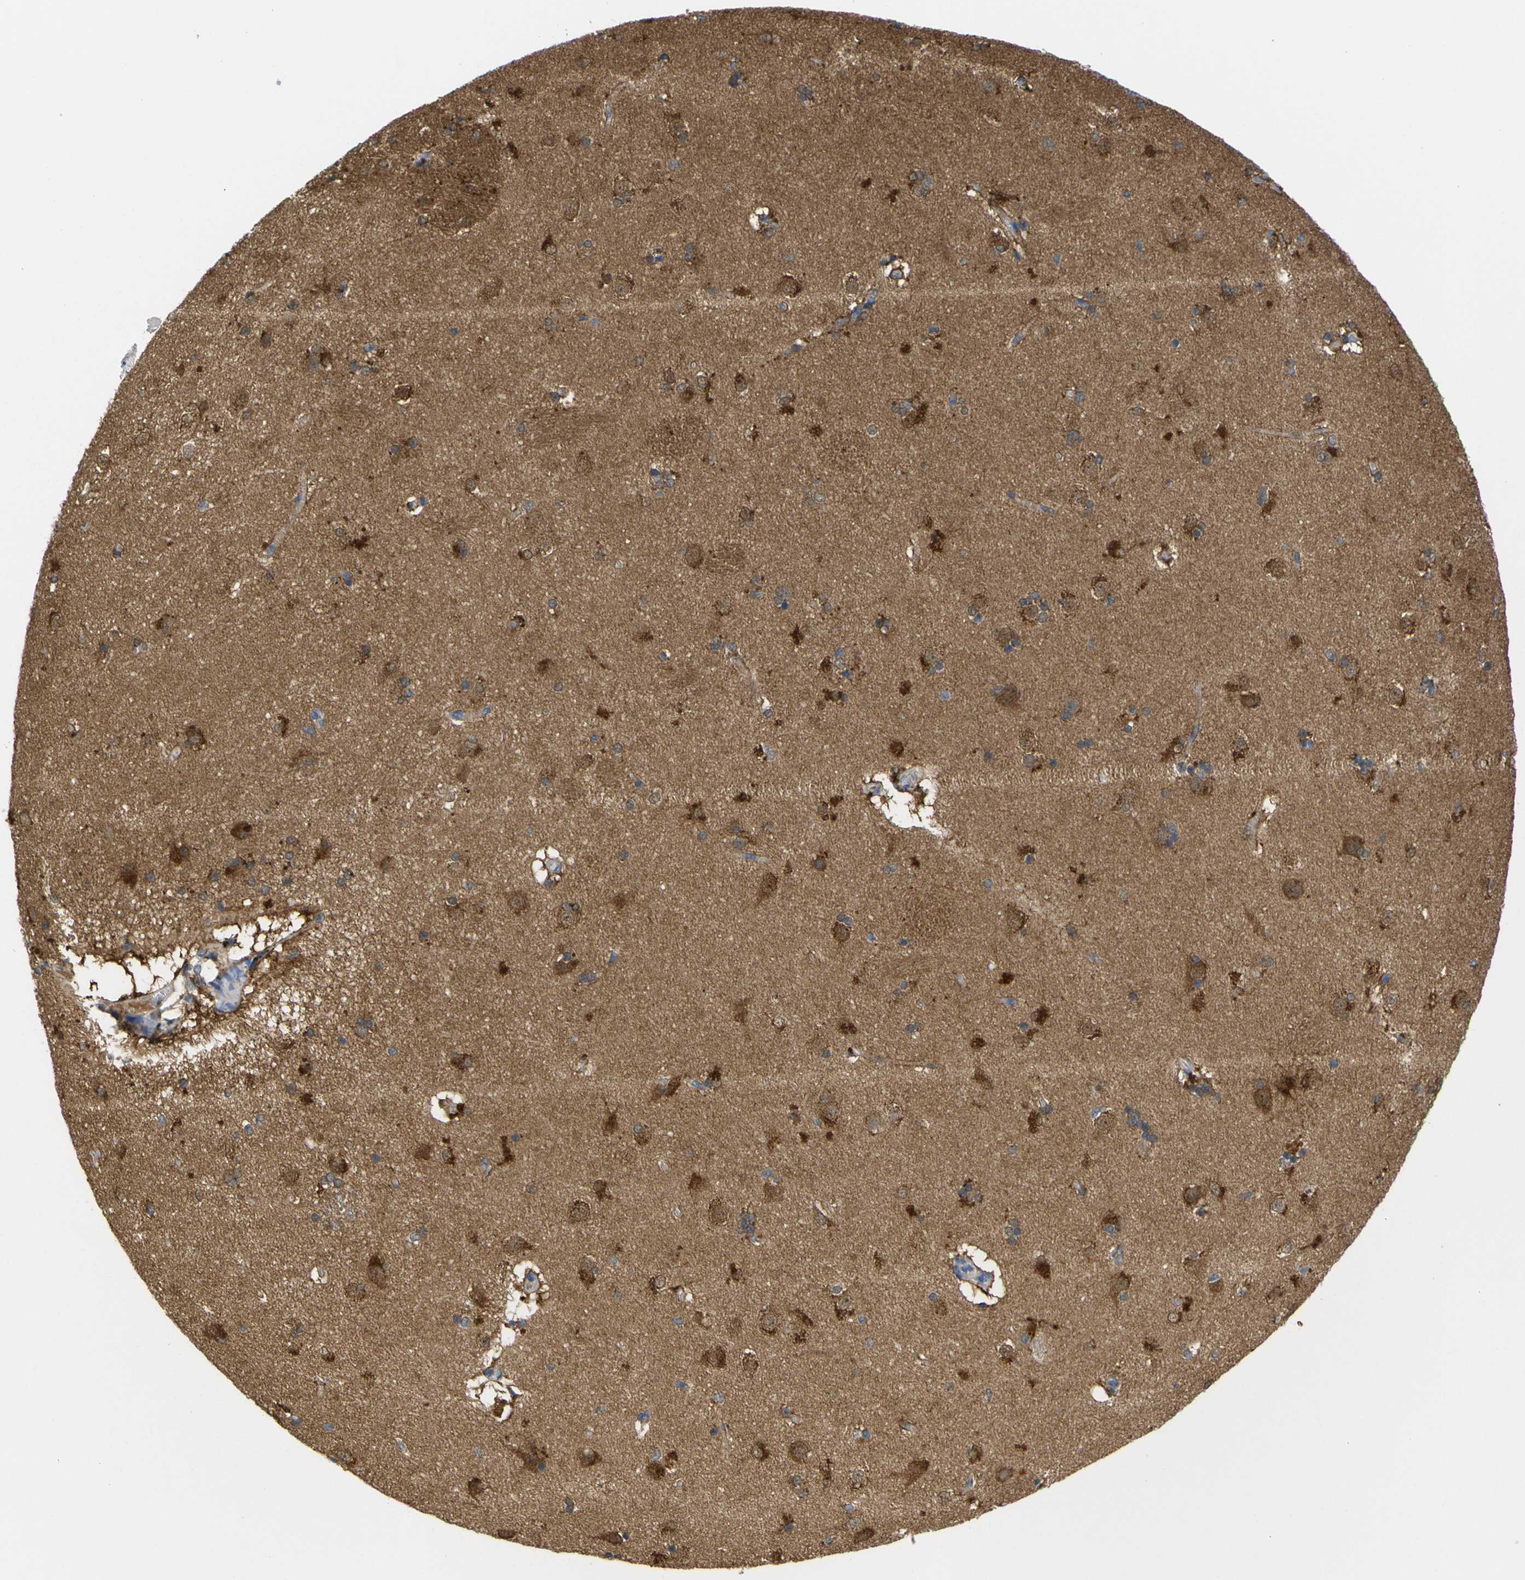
{"staining": {"intensity": "moderate", "quantity": "25%-75%", "location": "cytoplasmic/membranous"}, "tissue": "caudate", "cell_type": "Glial cells", "image_type": "normal", "snomed": [{"axis": "morphology", "description": "Normal tissue, NOS"}, {"axis": "topography", "description": "Lateral ventricle wall"}], "caption": "Immunohistochemistry (IHC) histopathology image of normal human caudate stained for a protein (brown), which reveals medium levels of moderate cytoplasmic/membranous positivity in about 25%-75% of glial cells.", "gene": "PEBP1", "patient": {"sex": "female", "age": 19}}